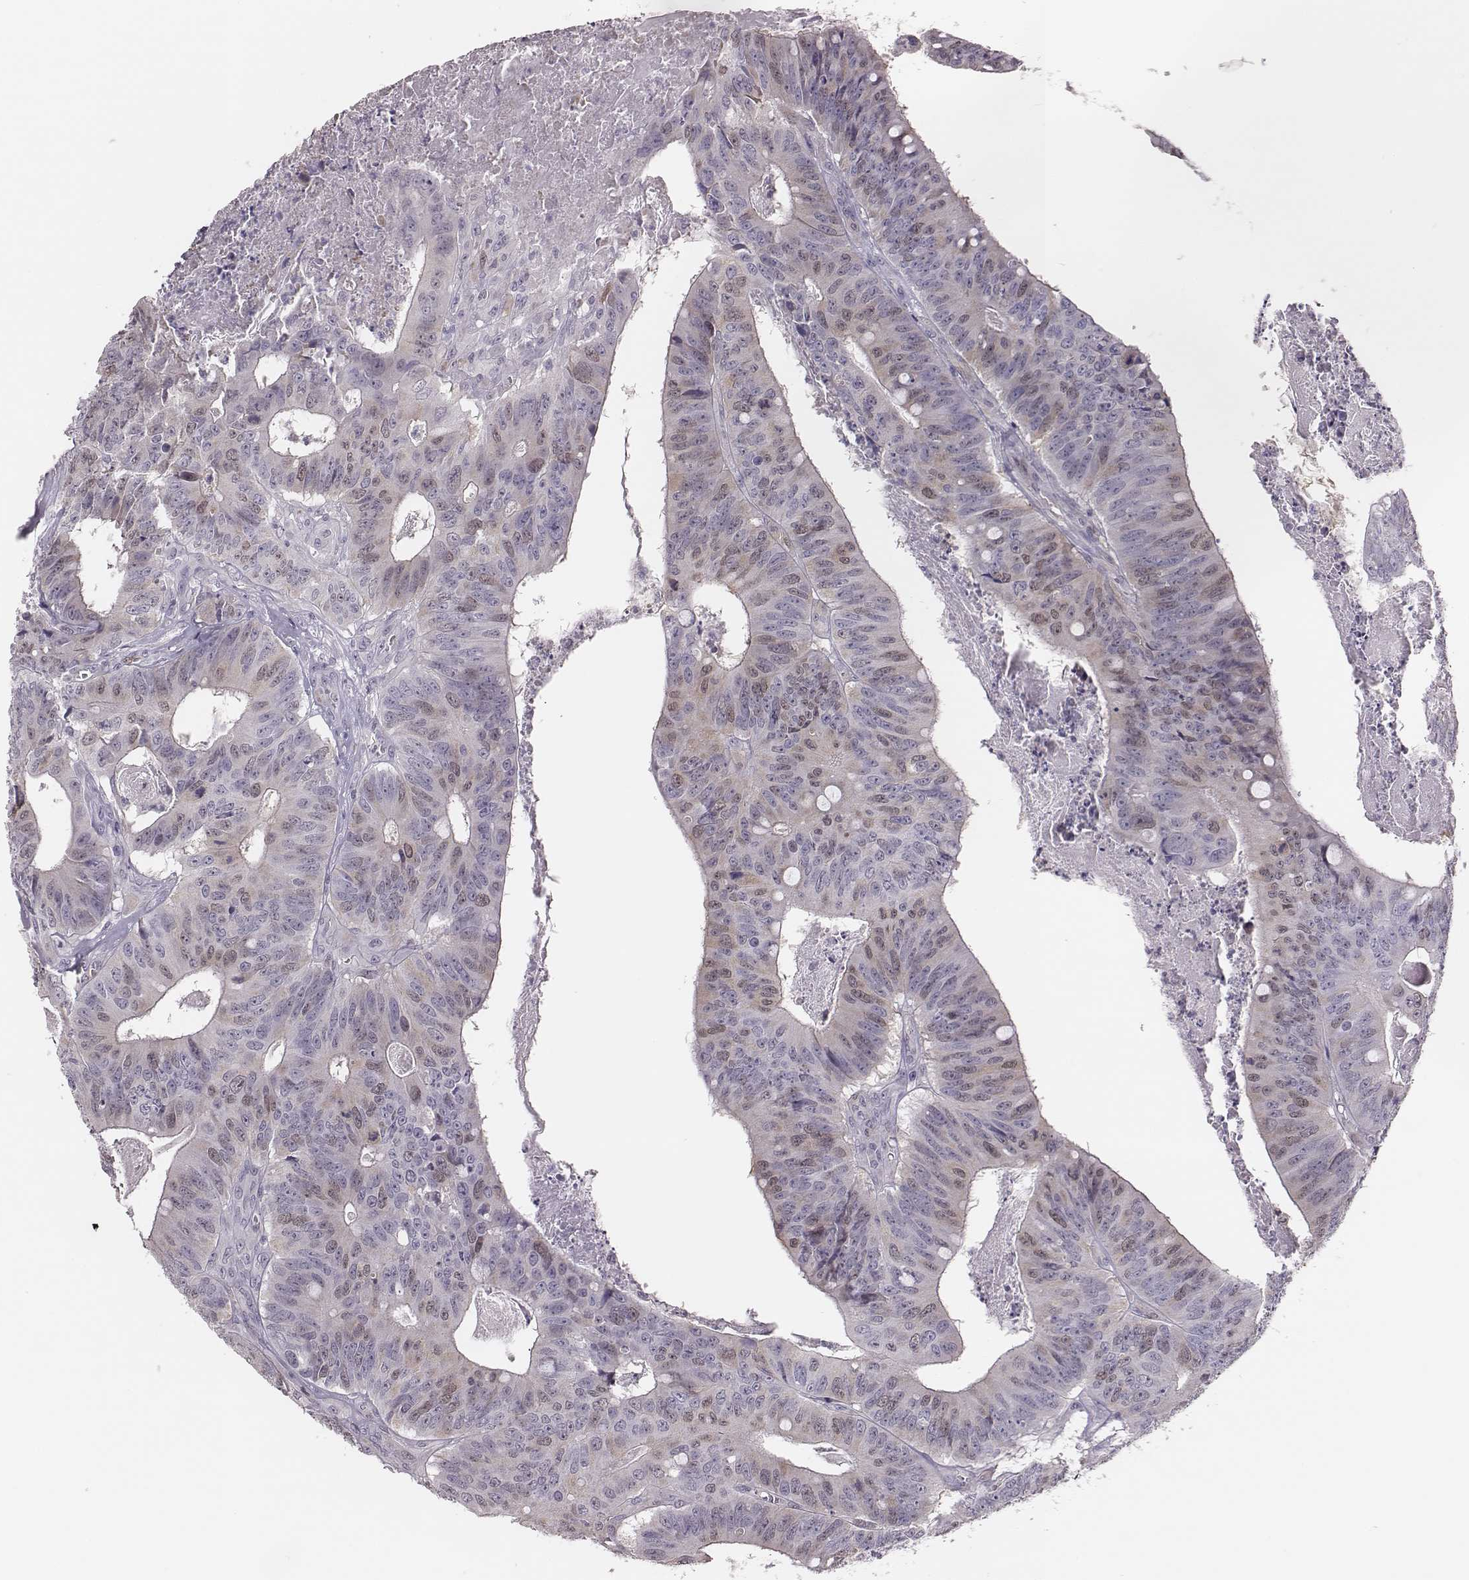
{"staining": {"intensity": "weak", "quantity": "<25%", "location": "cytoplasmic/membranous,nuclear"}, "tissue": "colorectal cancer", "cell_type": "Tumor cells", "image_type": "cancer", "snomed": [{"axis": "morphology", "description": "Adenocarcinoma, NOS"}, {"axis": "topography", "description": "Colon"}], "caption": "IHC photomicrograph of neoplastic tissue: adenocarcinoma (colorectal) stained with DAB shows no significant protein expression in tumor cells. The staining was performed using DAB to visualize the protein expression in brown, while the nuclei were stained in blue with hematoxylin (Magnification: 20x).", "gene": "PBK", "patient": {"sex": "male", "age": 84}}